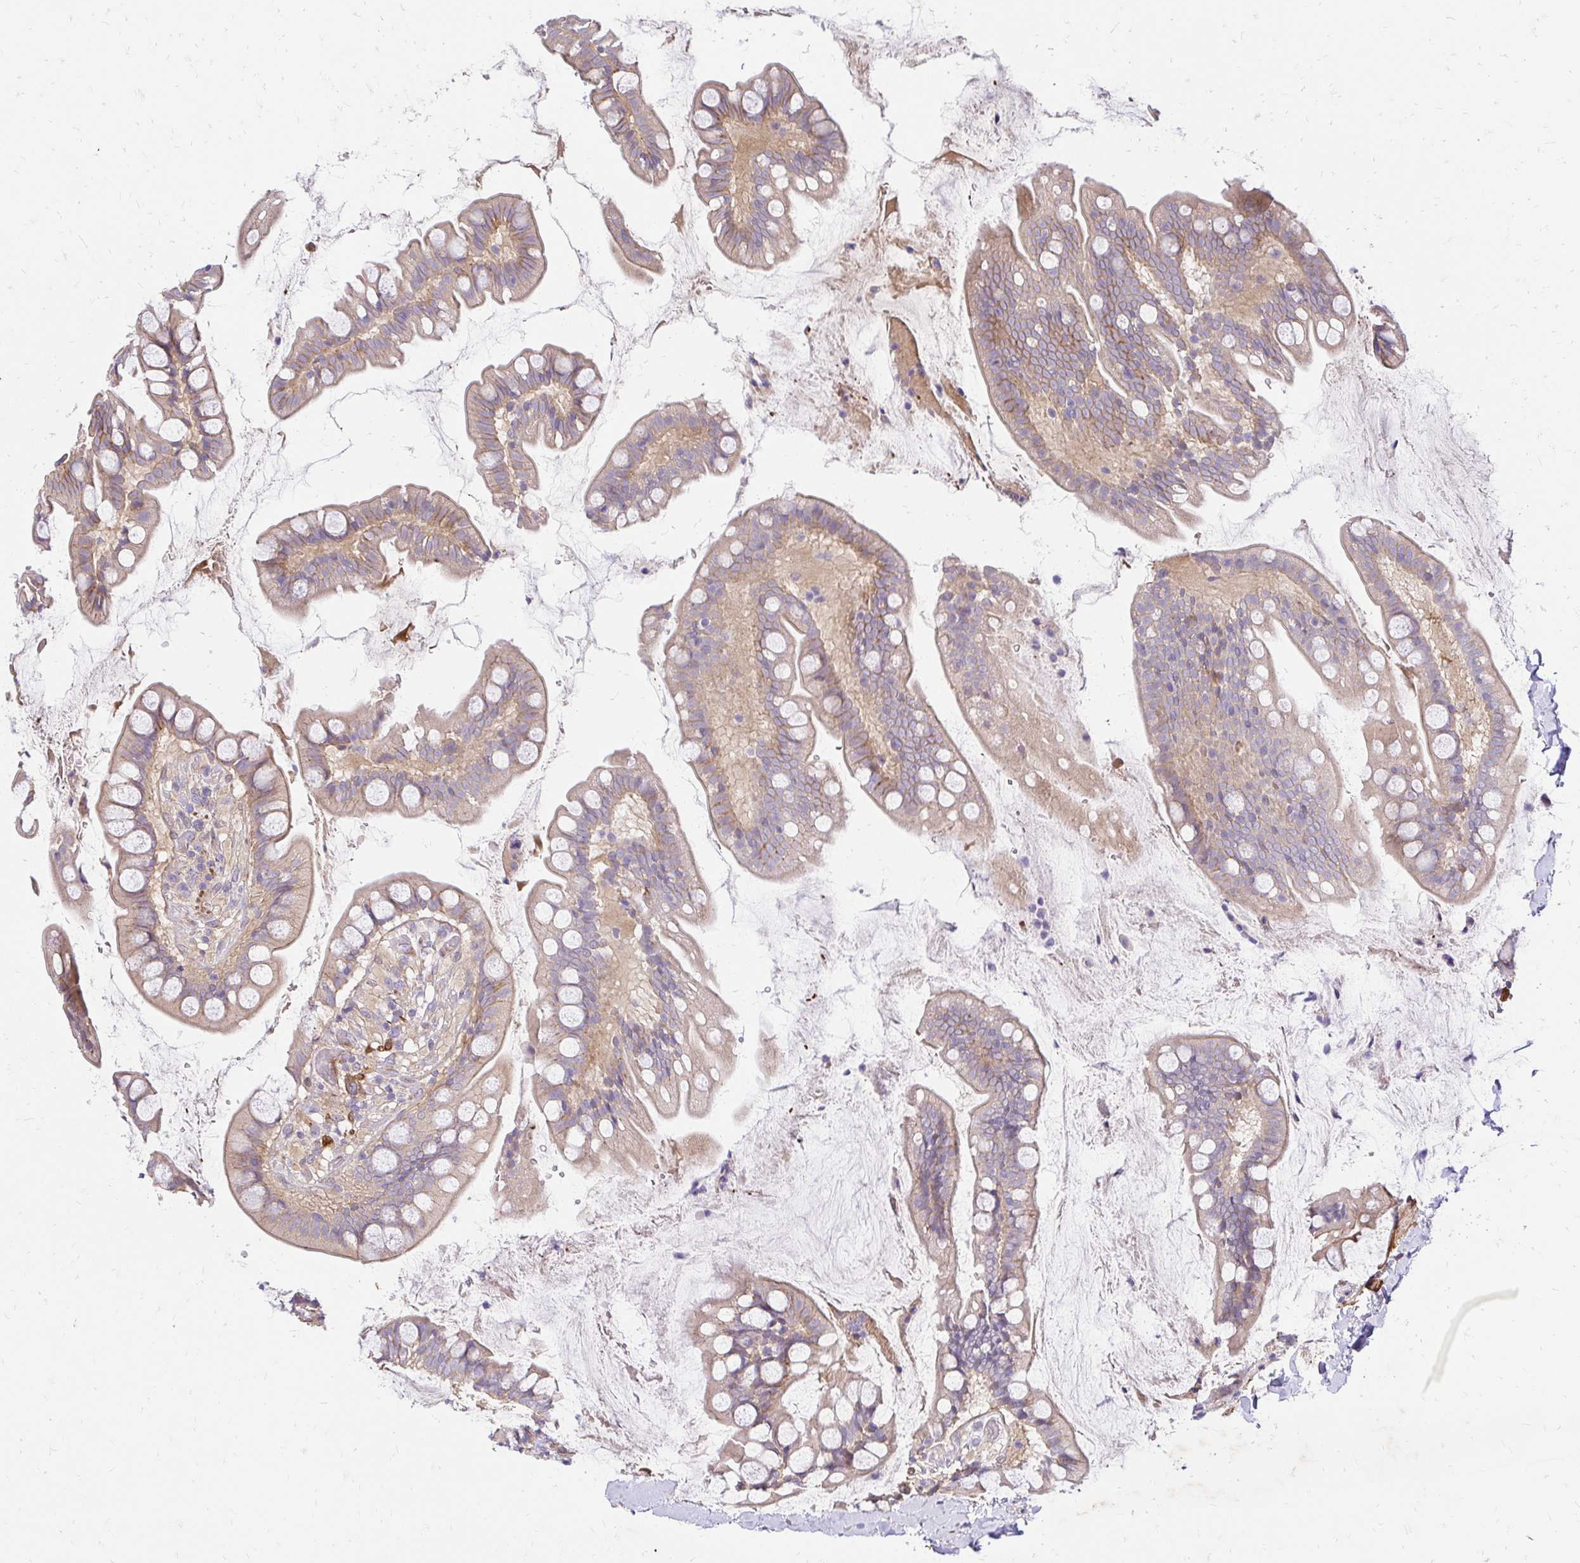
{"staining": {"intensity": "moderate", "quantity": ">75%", "location": "cytoplasmic/membranous"}, "tissue": "small intestine", "cell_type": "Glandular cells", "image_type": "normal", "snomed": [{"axis": "morphology", "description": "Normal tissue, NOS"}, {"axis": "topography", "description": "Small intestine"}], "caption": "Immunohistochemical staining of normal small intestine shows medium levels of moderate cytoplasmic/membranous expression in approximately >75% of glandular cells.", "gene": "YAP1", "patient": {"sex": "male", "age": 70}}